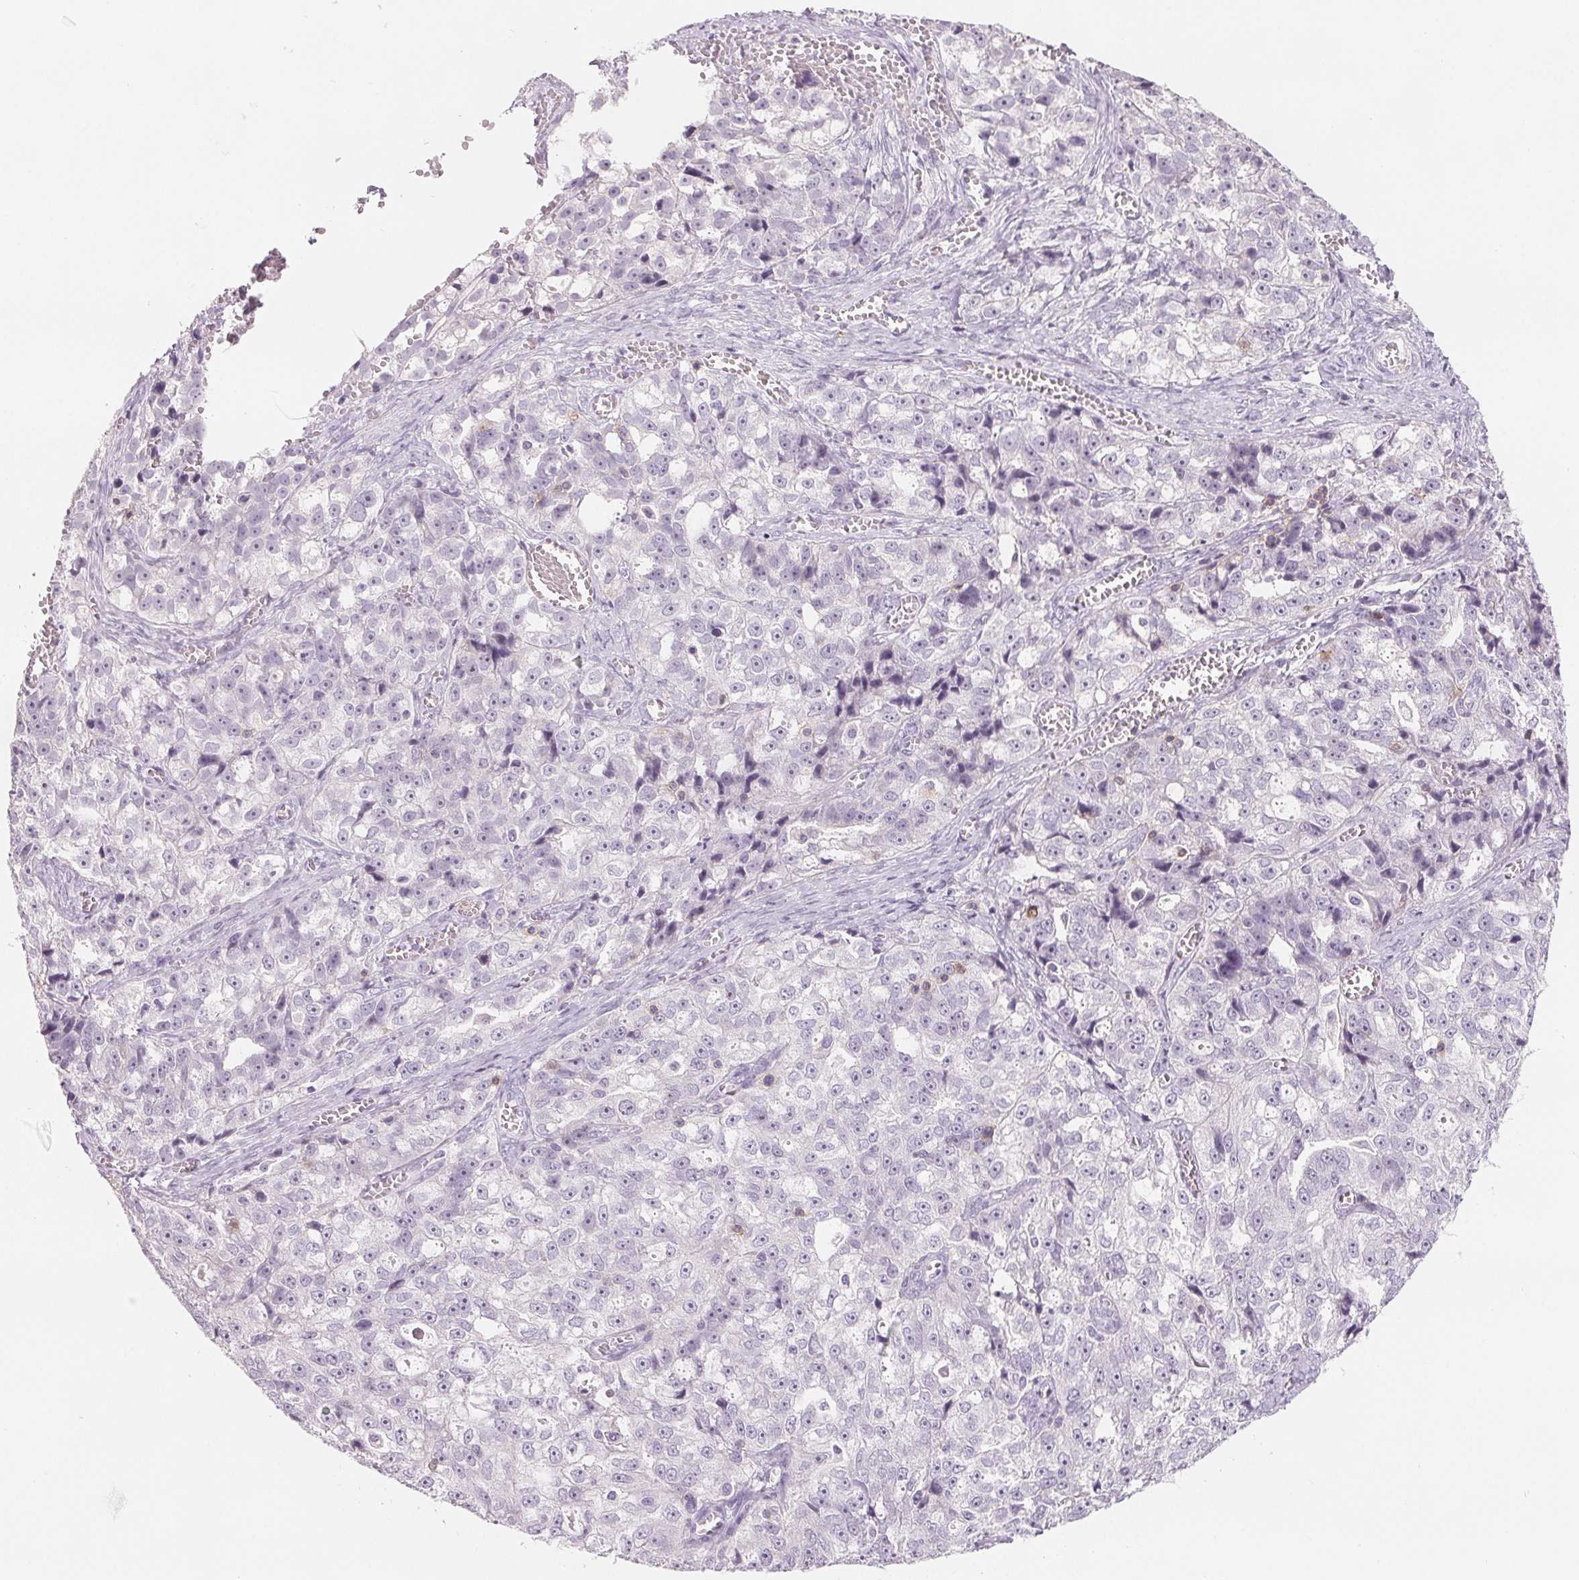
{"staining": {"intensity": "negative", "quantity": "none", "location": "none"}, "tissue": "ovarian cancer", "cell_type": "Tumor cells", "image_type": "cancer", "snomed": [{"axis": "morphology", "description": "Cystadenocarcinoma, serous, NOS"}, {"axis": "topography", "description": "Ovary"}], "caption": "Tumor cells show no significant expression in ovarian serous cystadenocarcinoma.", "gene": "CD69", "patient": {"sex": "female", "age": 51}}